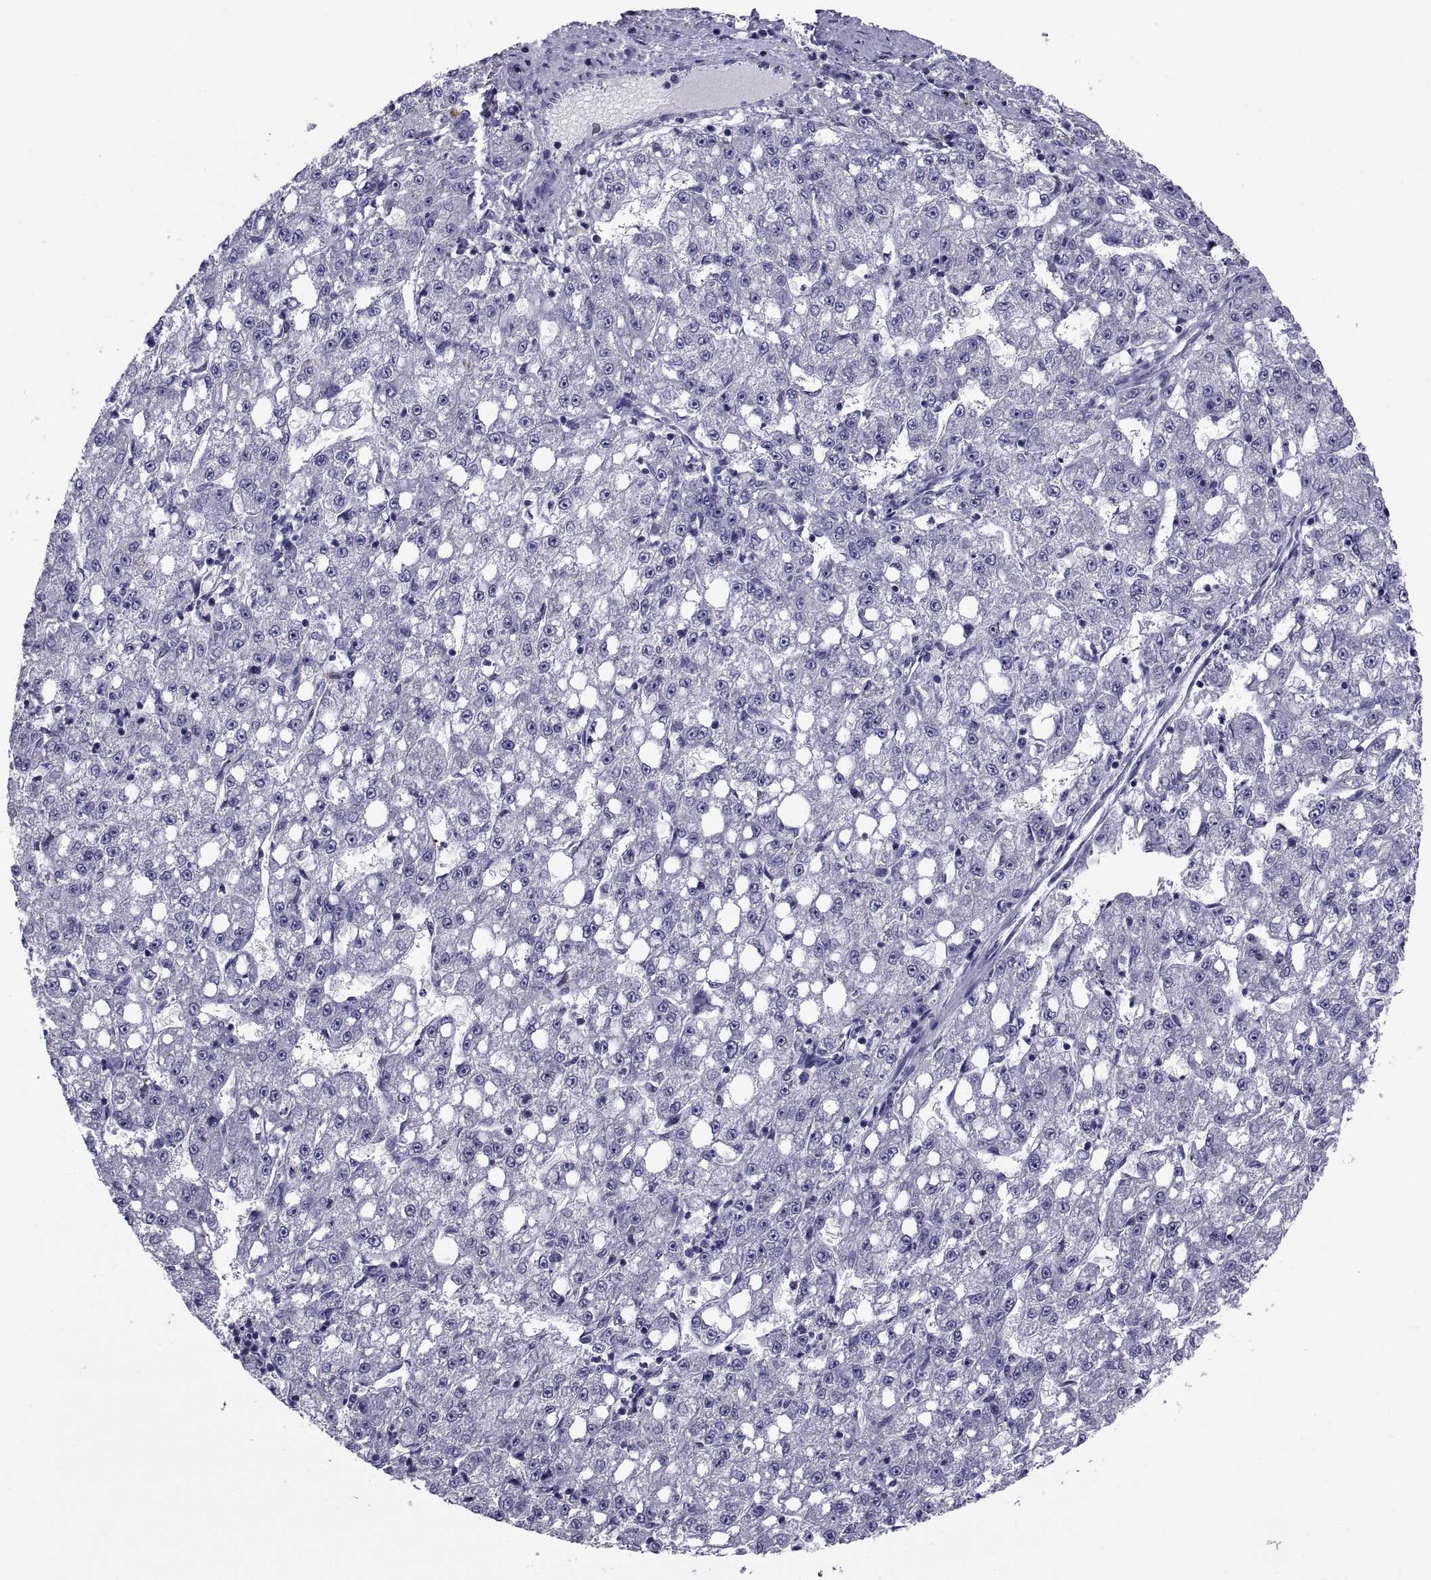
{"staining": {"intensity": "negative", "quantity": "none", "location": "none"}, "tissue": "liver cancer", "cell_type": "Tumor cells", "image_type": "cancer", "snomed": [{"axis": "morphology", "description": "Carcinoma, Hepatocellular, NOS"}, {"axis": "topography", "description": "Liver"}], "caption": "Immunohistochemistry histopathology image of neoplastic tissue: human liver cancer (hepatocellular carcinoma) stained with DAB displays no significant protein expression in tumor cells.", "gene": "TGFBR3L", "patient": {"sex": "female", "age": 65}}